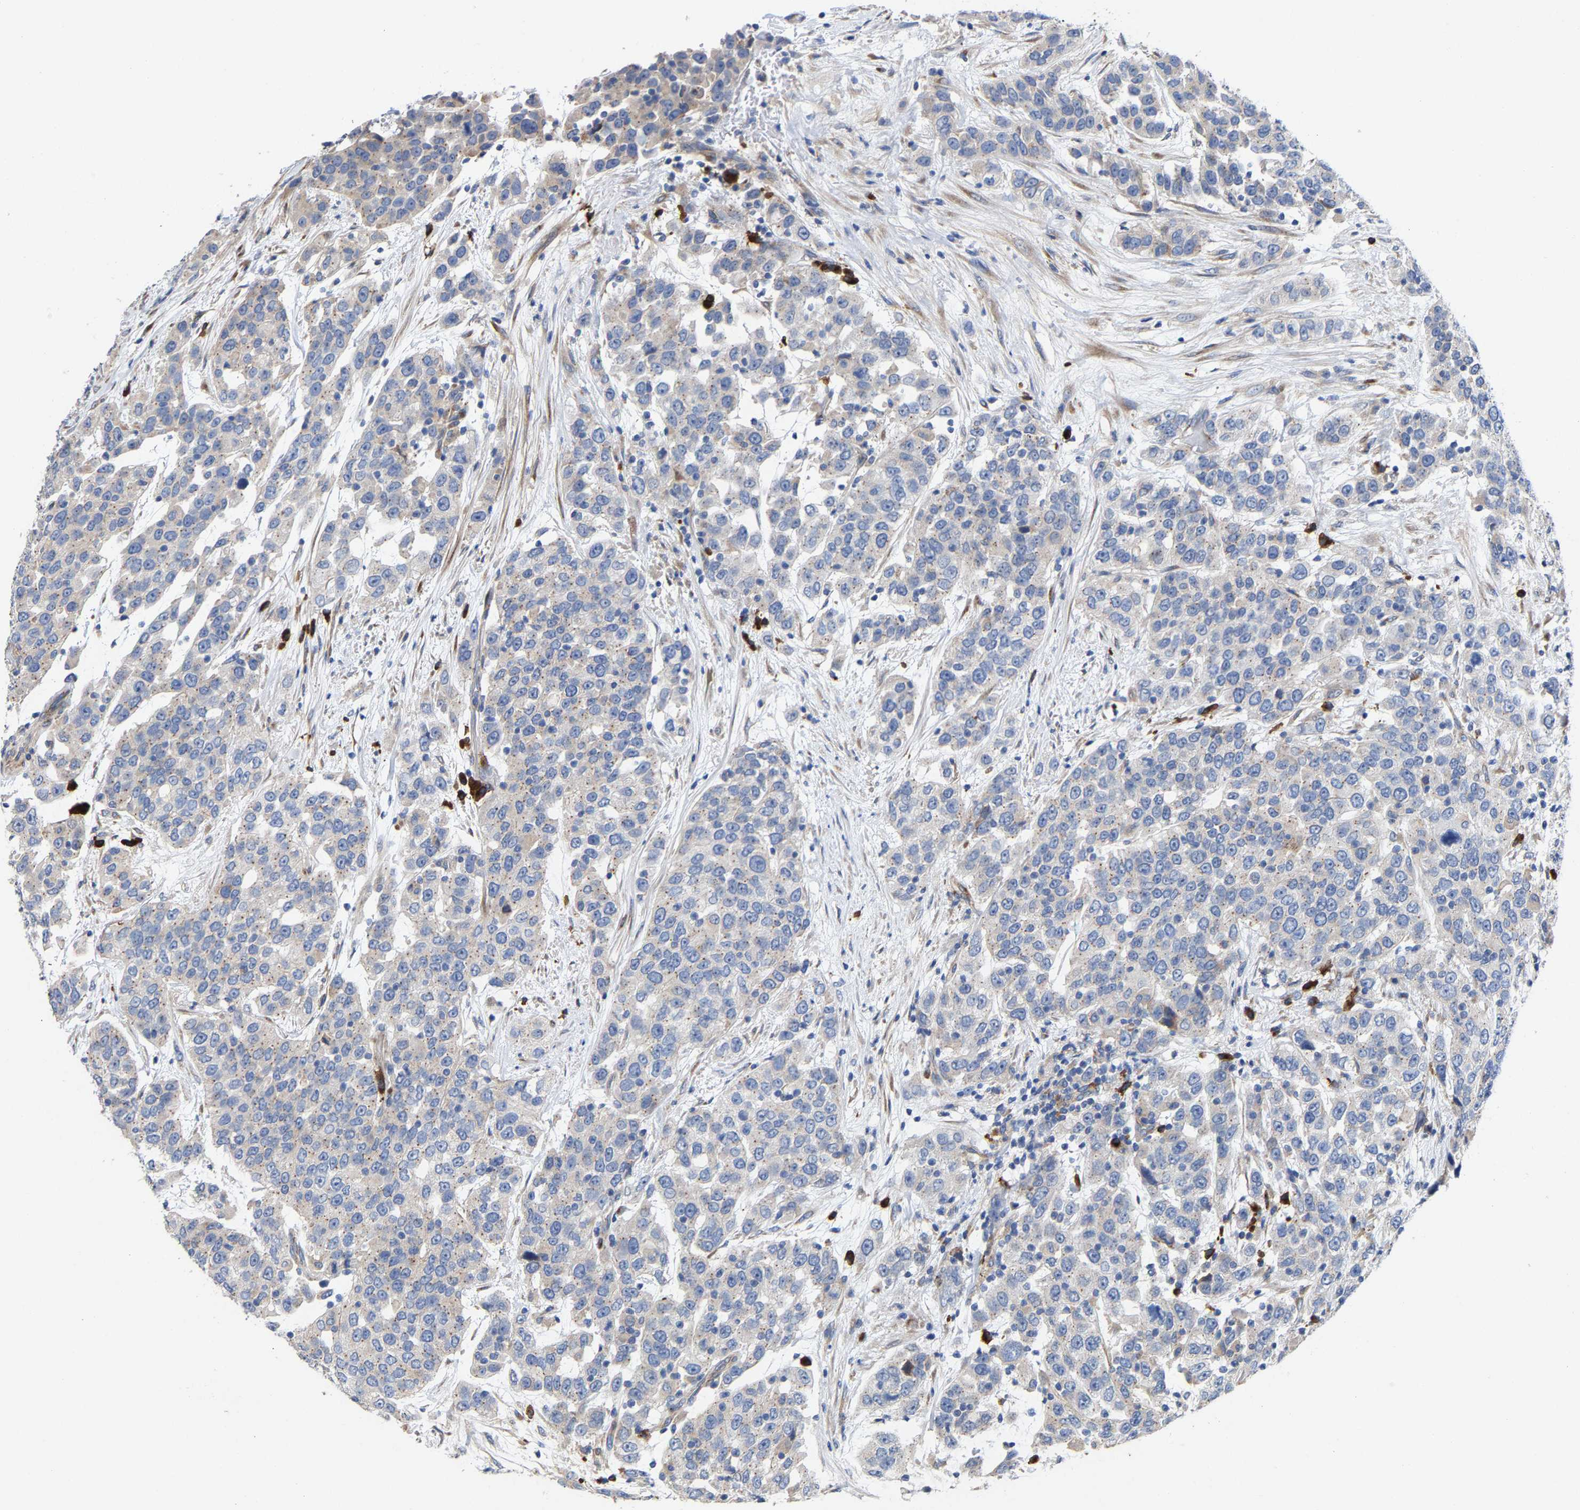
{"staining": {"intensity": "weak", "quantity": "<25%", "location": "cytoplasmic/membranous"}, "tissue": "urothelial cancer", "cell_type": "Tumor cells", "image_type": "cancer", "snomed": [{"axis": "morphology", "description": "Urothelial carcinoma, High grade"}, {"axis": "topography", "description": "Urinary bladder"}], "caption": "There is no significant staining in tumor cells of high-grade urothelial carcinoma. (Stains: DAB (3,3'-diaminobenzidine) immunohistochemistry with hematoxylin counter stain, Microscopy: brightfield microscopy at high magnification).", "gene": "PPP1R15A", "patient": {"sex": "female", "age": 80}}